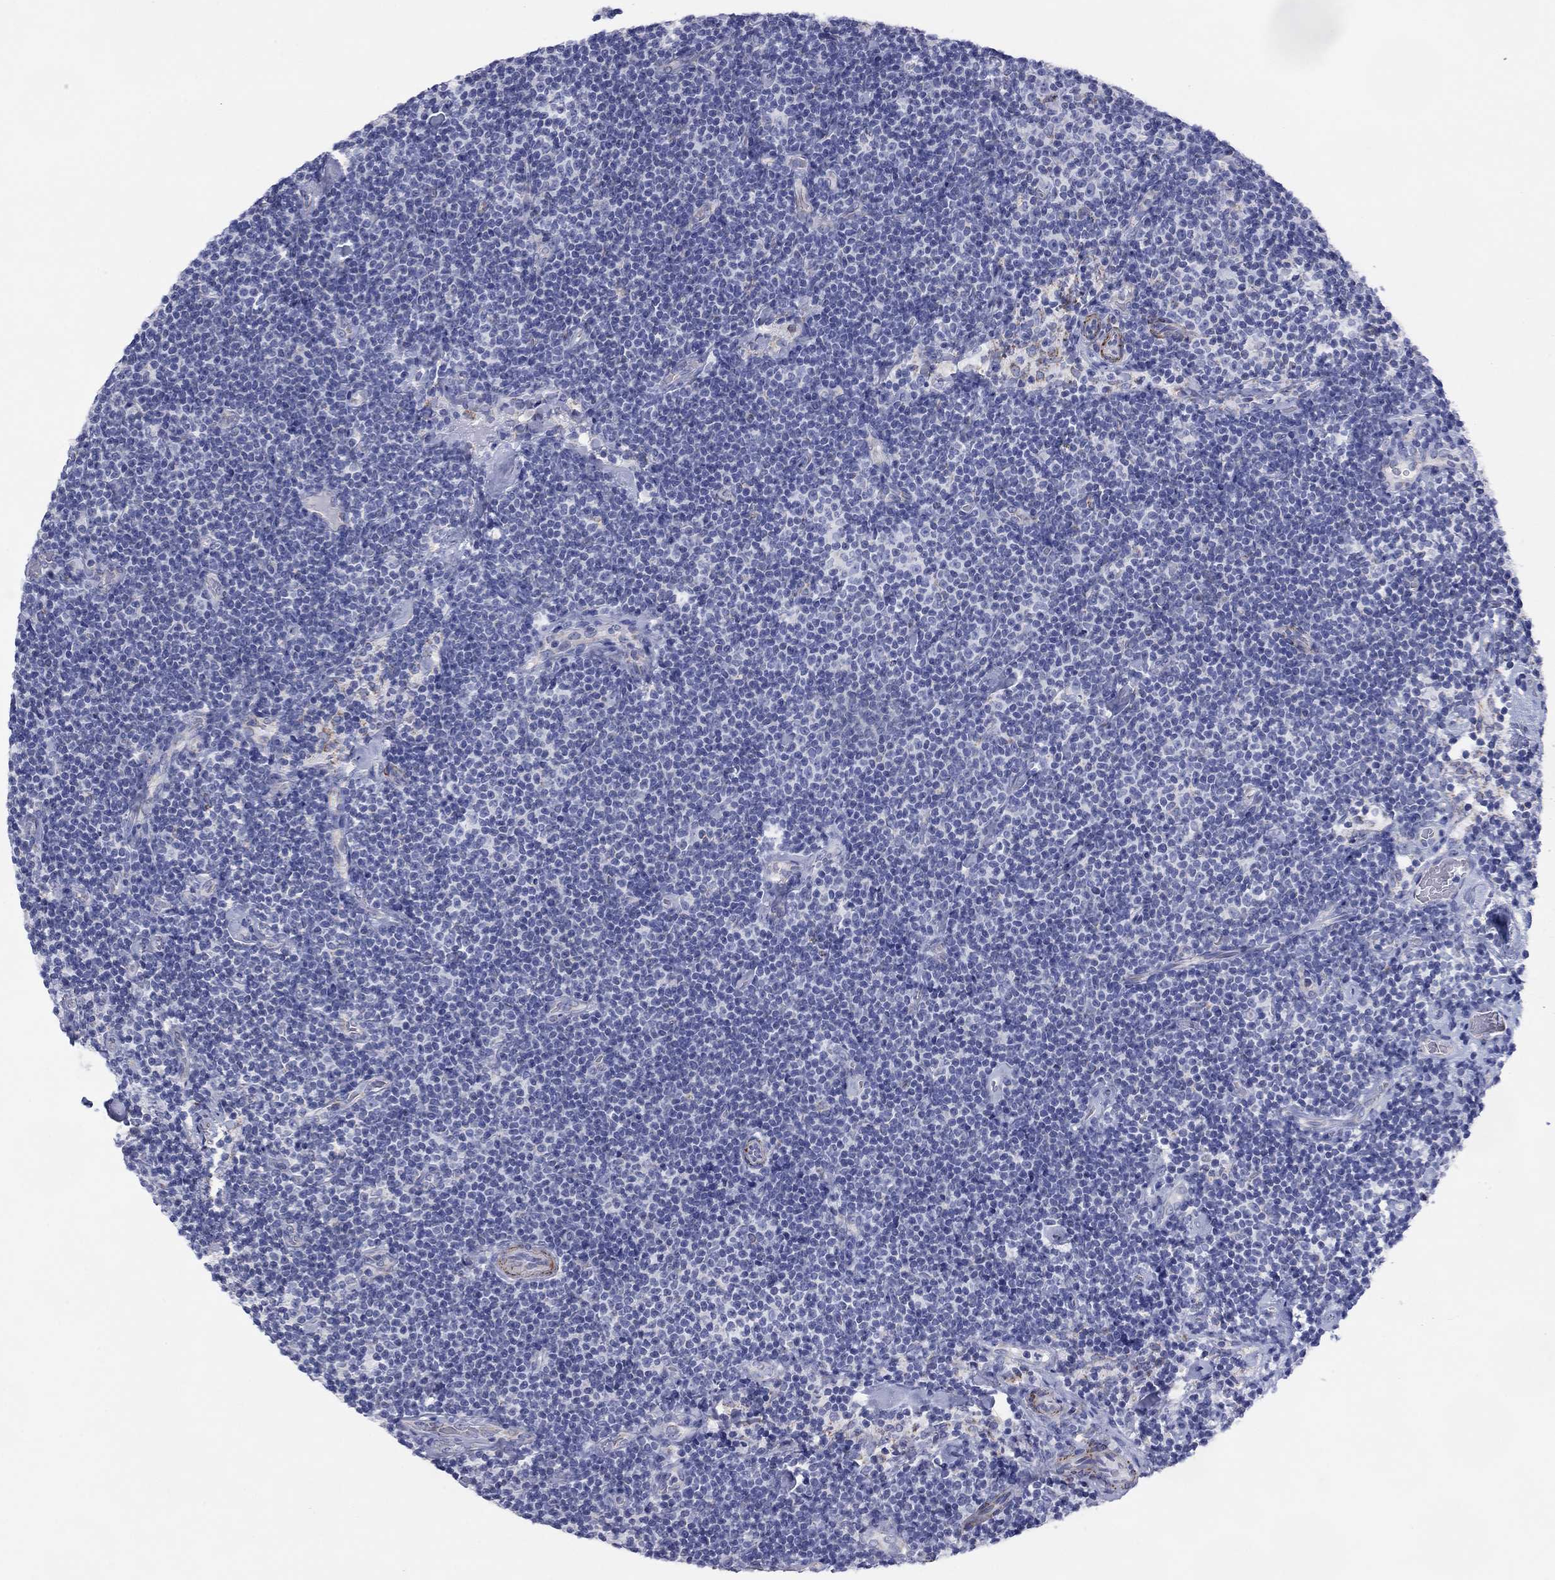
{"staining": {"intensity": "negative", "quantity": "none", "location": "none"}, "tissue": "lymphoma", "cell_type": "Tumor cells", "image_type": "cancer", "snomed": [{"axis": "morphology", "description": "Malignant lymphoma, non-Hodgkin's type, Low grade"}, {"axis": "topography", "description": "Lymph node"}], "caption": "Immunohistochemical staining of human lymphoma exhibits no significant staining in tumor cells.", "gene": "MGST3", "patient": {"sex": "male", "age": 81}}